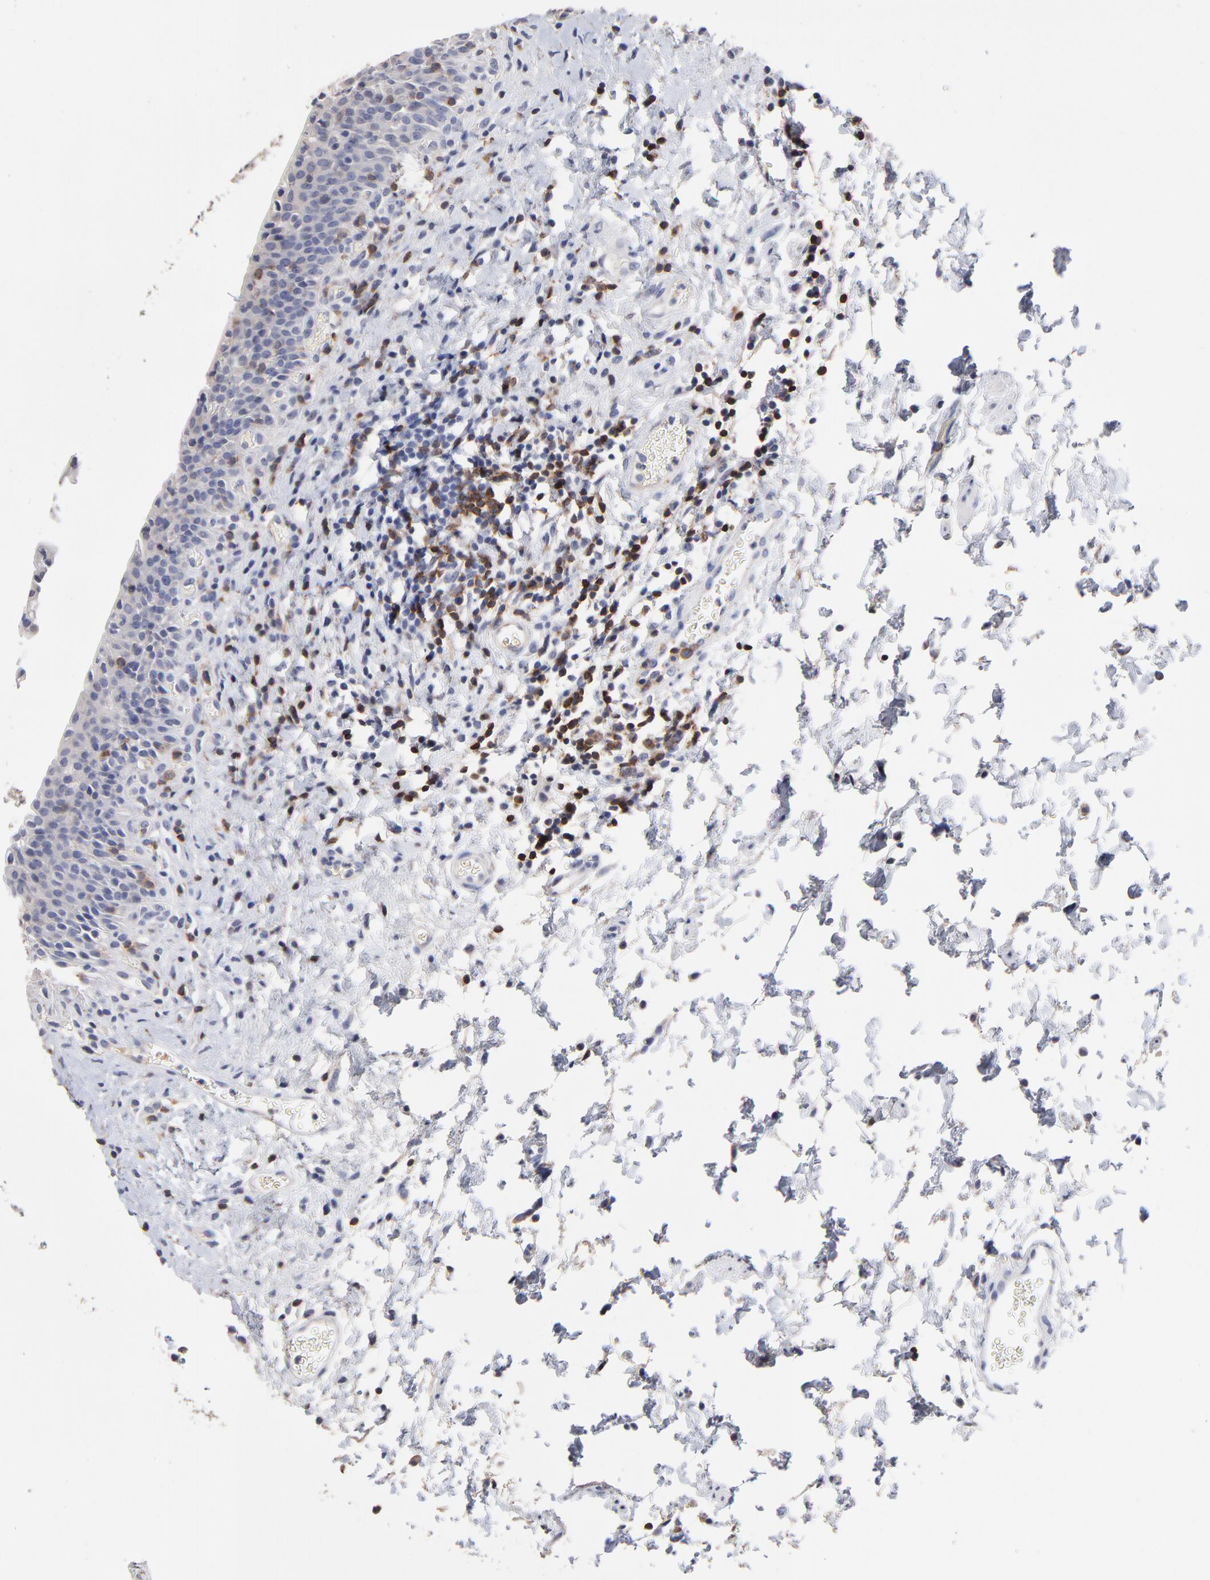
{"staining": {"intensity": "negative", "quantity": "none", "location": "none"}, "tissue": "urinary bladder", "cell_type": "Urothelial cells", "image_type": "normal", "snomed": [{"axis": "morphology", "description": "Normal tissue, NOS"}, {"axis": "topography", "description": "Urinary bladder"}], "caption": "IHC of benign urinary bladder demonstrates no positivity in urothelial cells.", "gene": "TRAT1", "patient": {"sex": "male", "age": 51}}